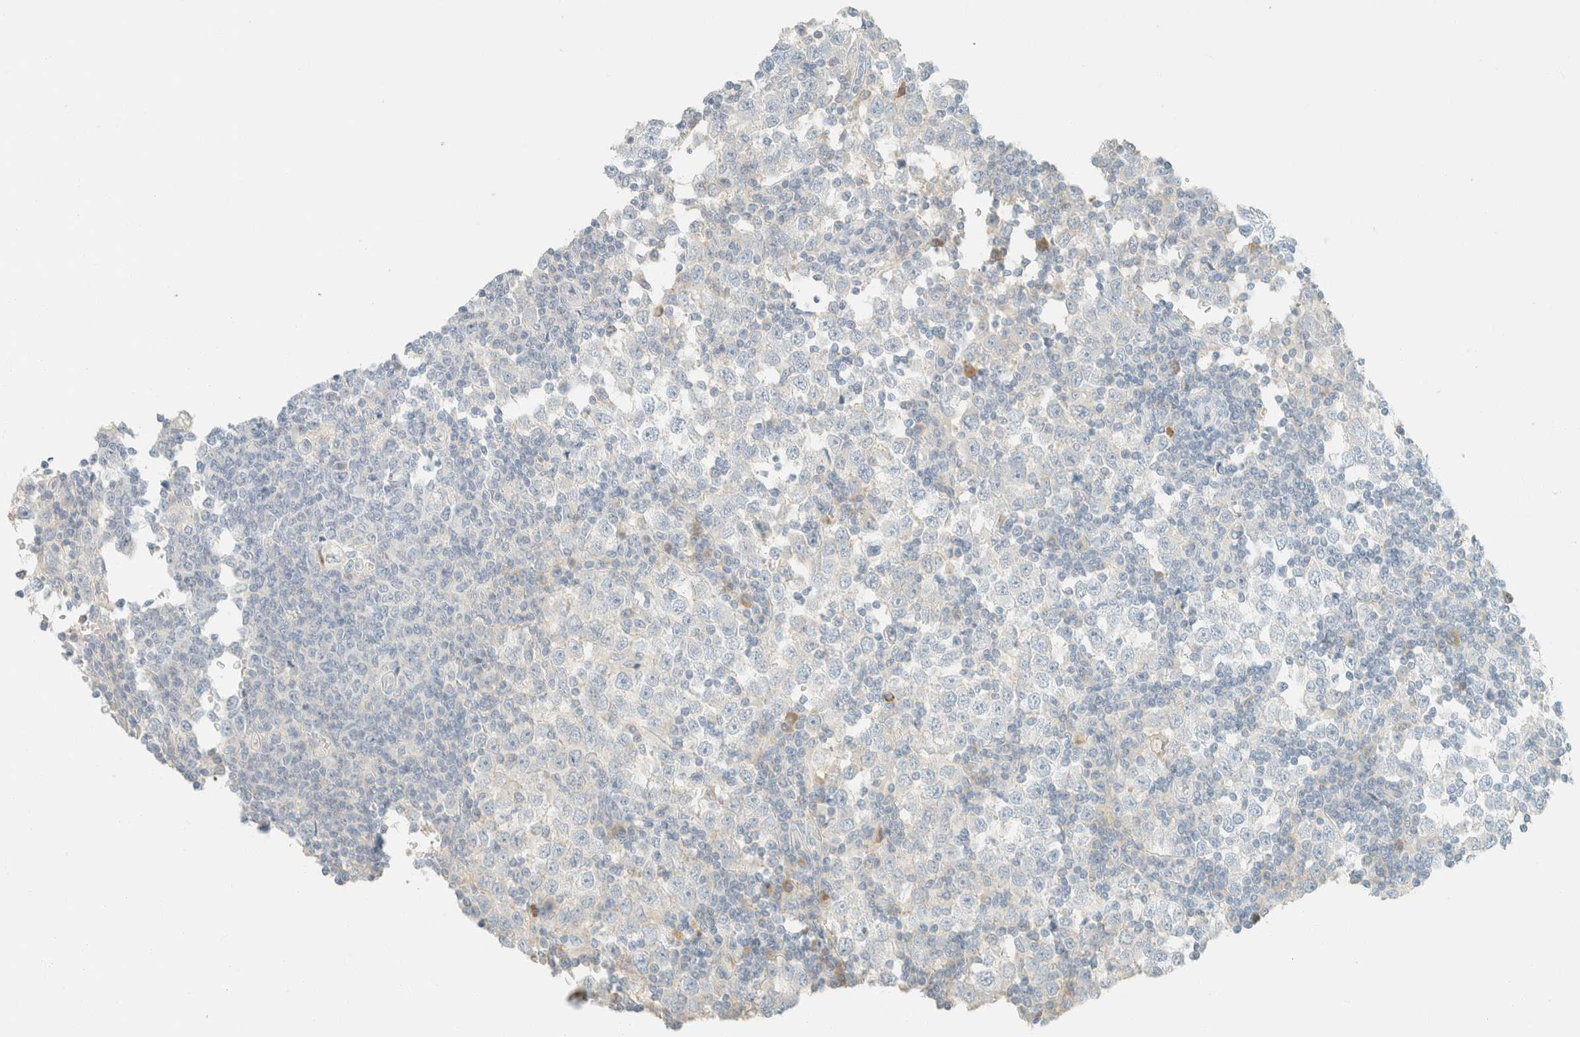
{"staining": {"intensity": "negative", "quantity": "none", "location": "none"}, "tissue": "testis cancer", "cell_type": "Tumor cells", "image_type": "cancer", "snomed": [{"axis": "morphology", "description": "Seminoma, NOS"}, {"axis": "topography", "description": "Testis"}], "caption": "Tumor cells are negative for brown protein staining in testis cancer (seminoma).", "gene": "GPA33", "patient": {"sex": "male", "age": 65}}